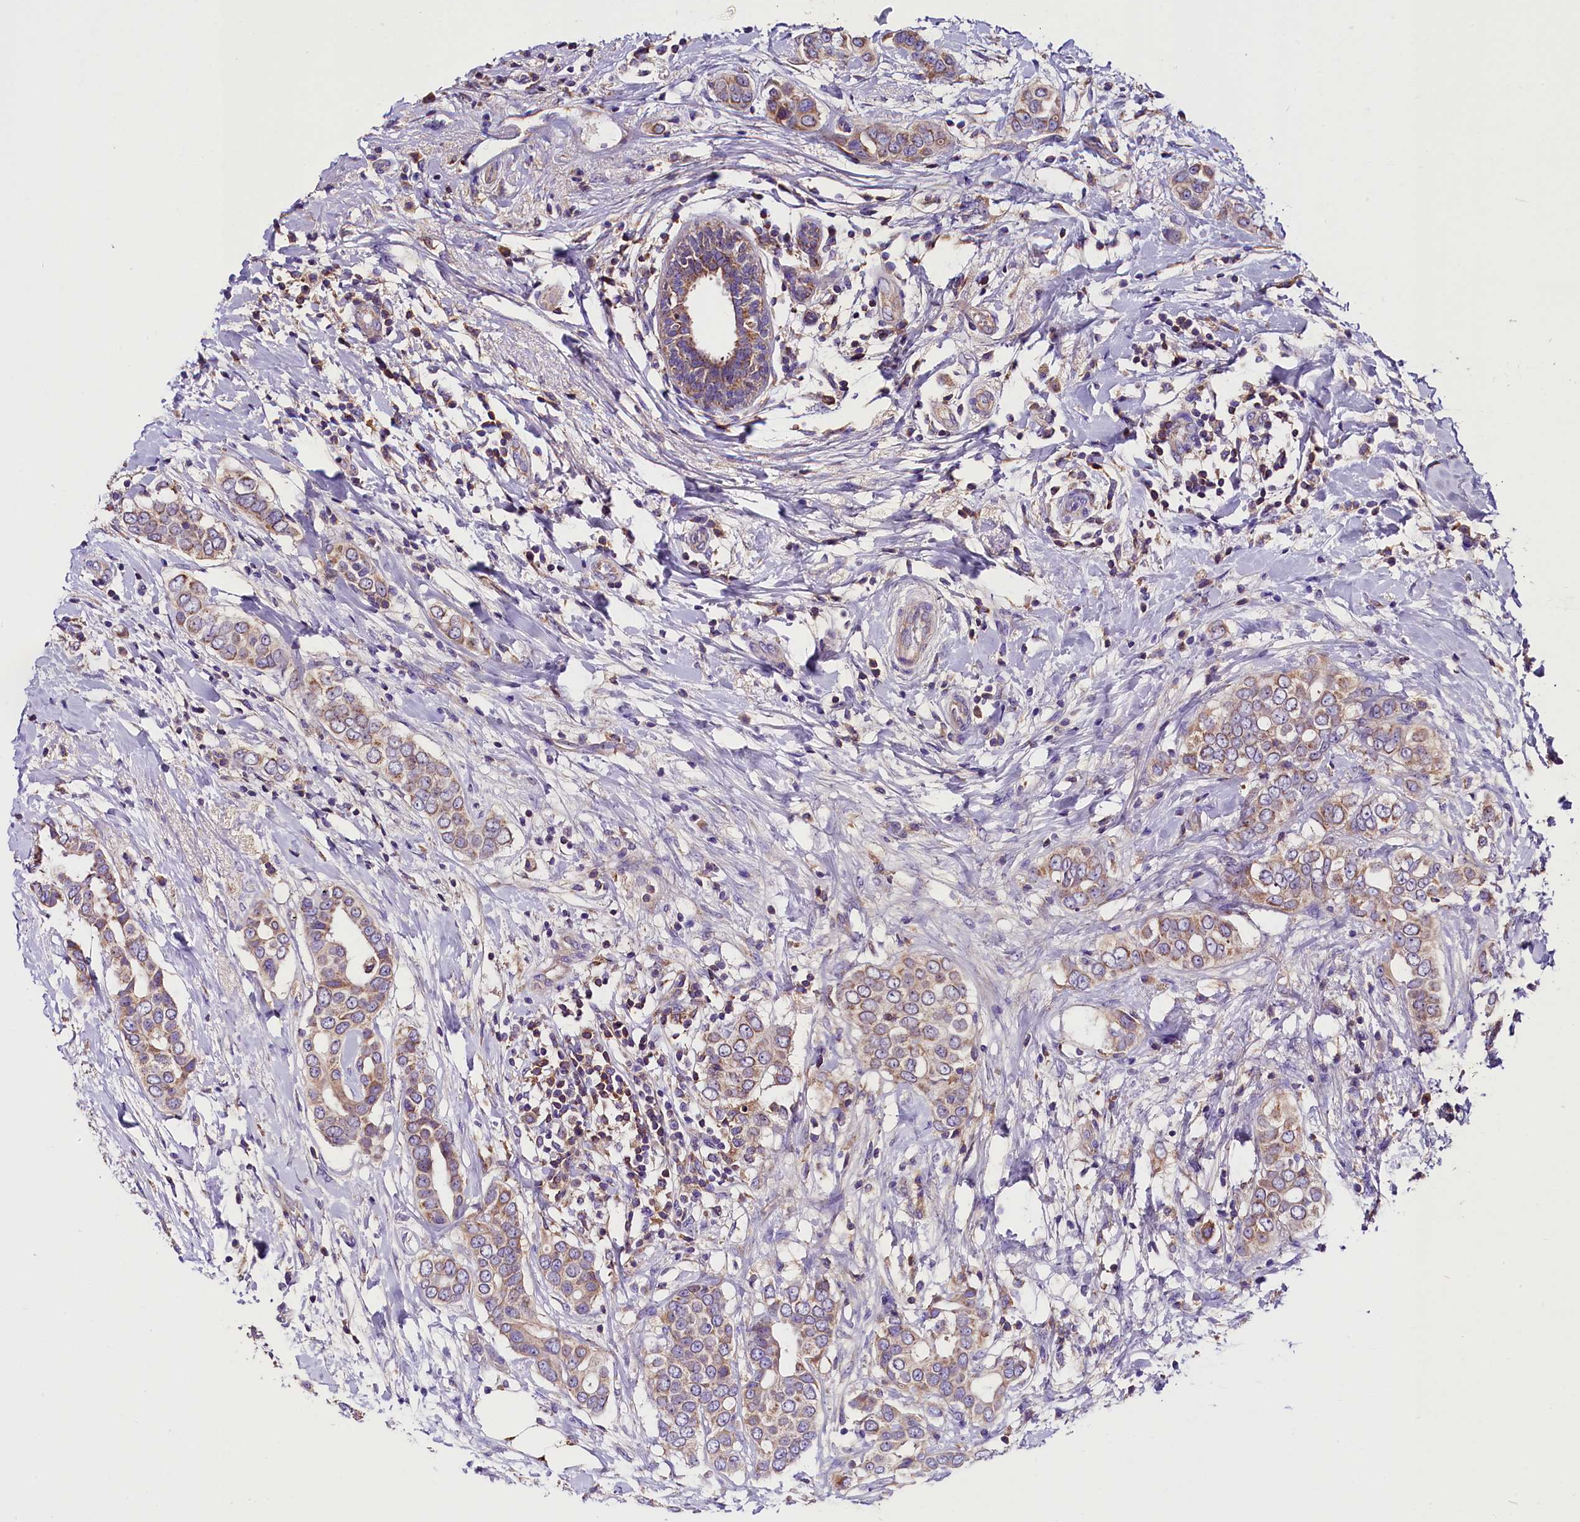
{"staining": {"intensity": "weak", "quantity": ">75%", "location": "cytoplasmic/membranous"}, "tissue": "breast cancer", "cell_type": "Tumor cells", "image_type": "cancer", "snomed": [{"axis": "morphology", "description": "Lobular carcinoma"}, {"axis": "topography", "description": "Breast"}], "caption": "Brown immunohistochemical staining in human lobular carcinoma (breast) demonstrates weak cytoplasmic/membranous positivity in approximately >75% of tumor cells.", "gene": "SIX5", "patient": {"sex": "female", "age": 51}}